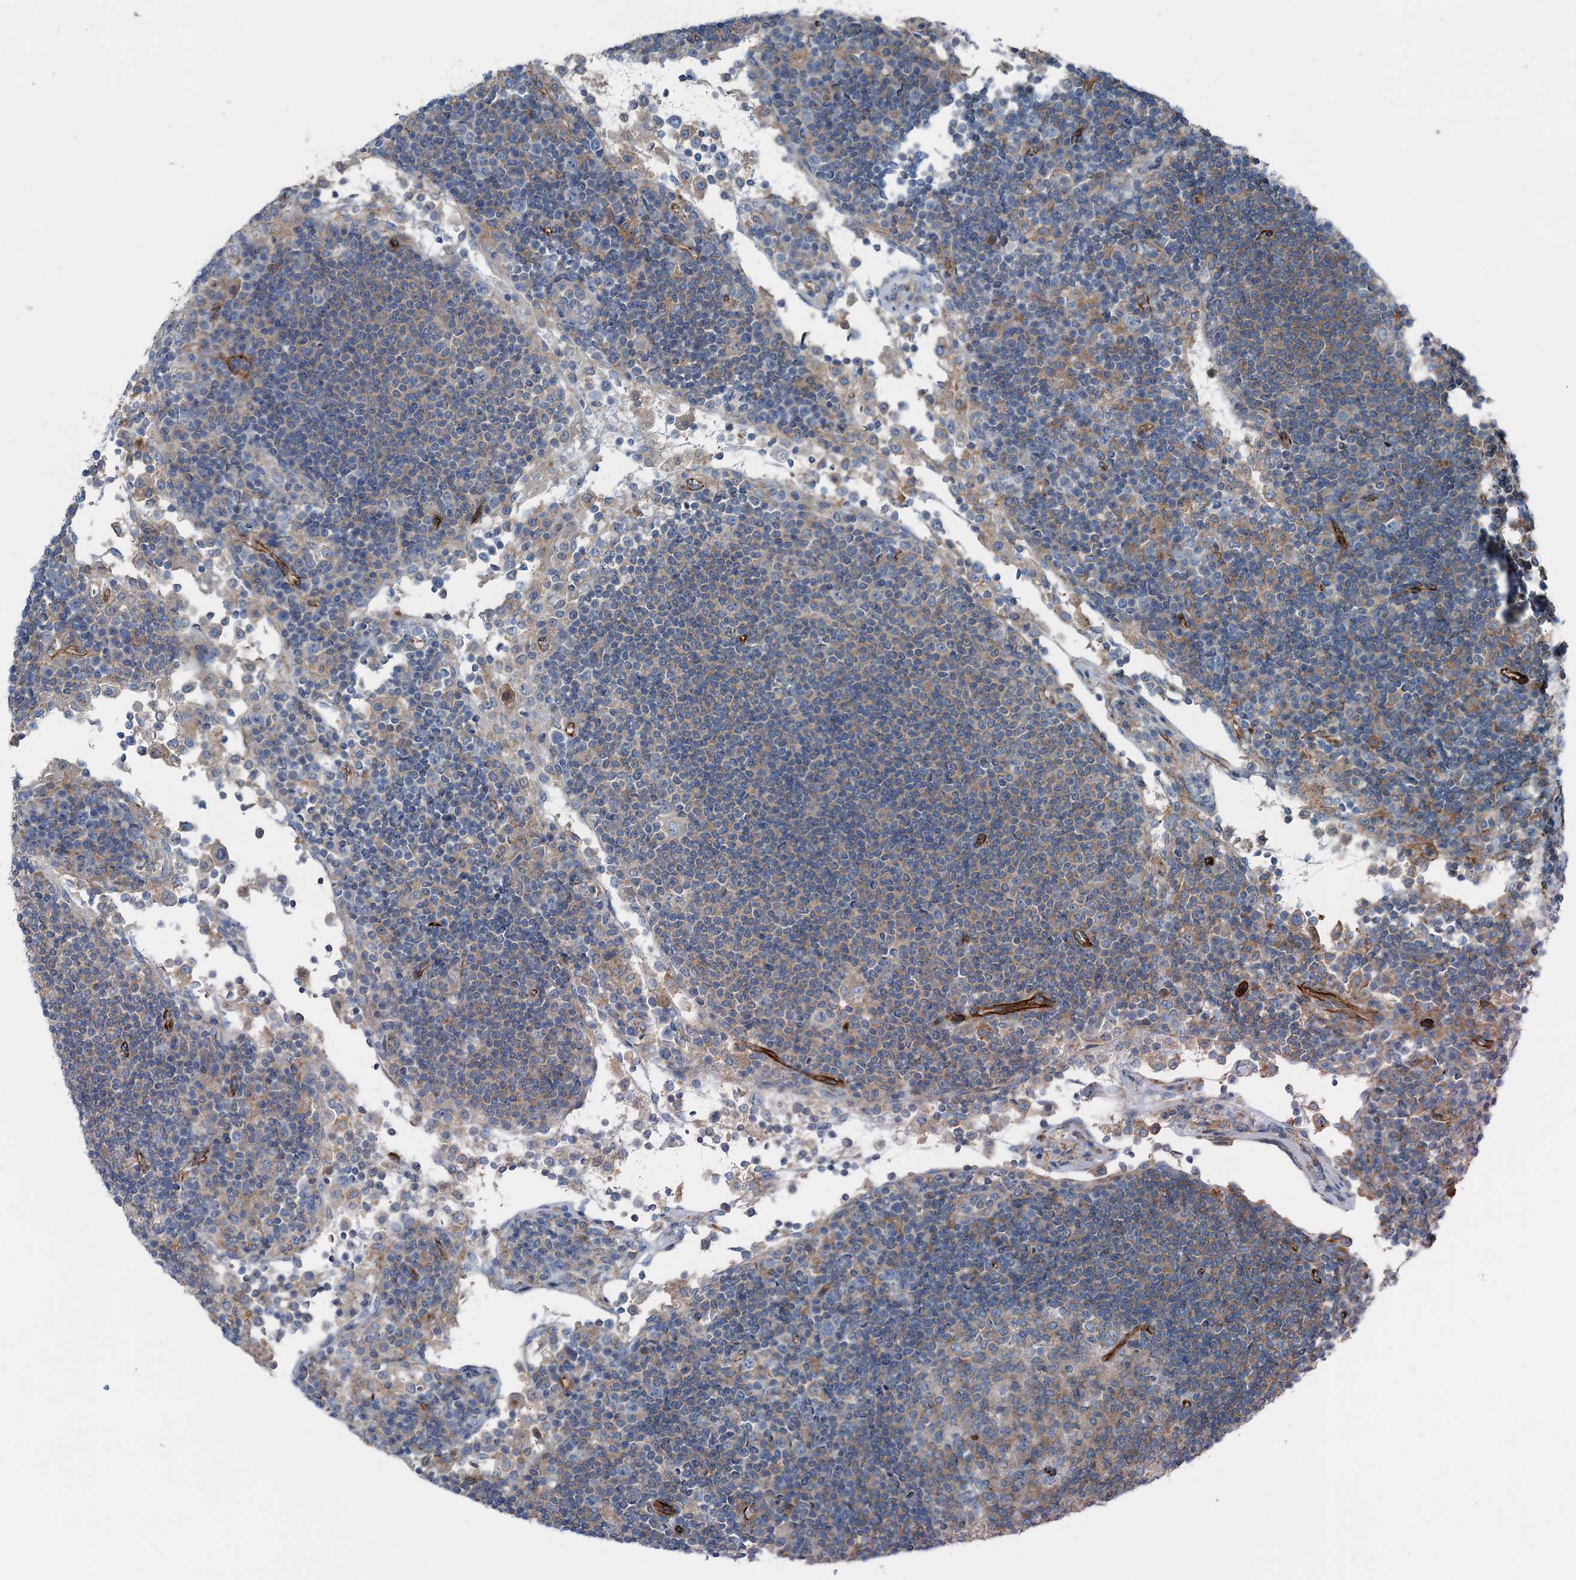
{"staining": {"intensity": "weak", "quantity": "<25%", "location": "cytoplasmic/membranous"}, "tissue": "lymph node", "cell_type": "Germinal center cells", "image_type": "normal", "snomed": [{"axis": "morphology", "description": "Normal tissue, NOS"}, {"axis": "topography", "description": "Lymph node"}], "caption": "IHC image of unremarkable human lymph node stained for a protein (brown), which exhibits no staining in germinal center cells.", "gene": "AXL", "patient": {"sex": "female", "age": 53}}